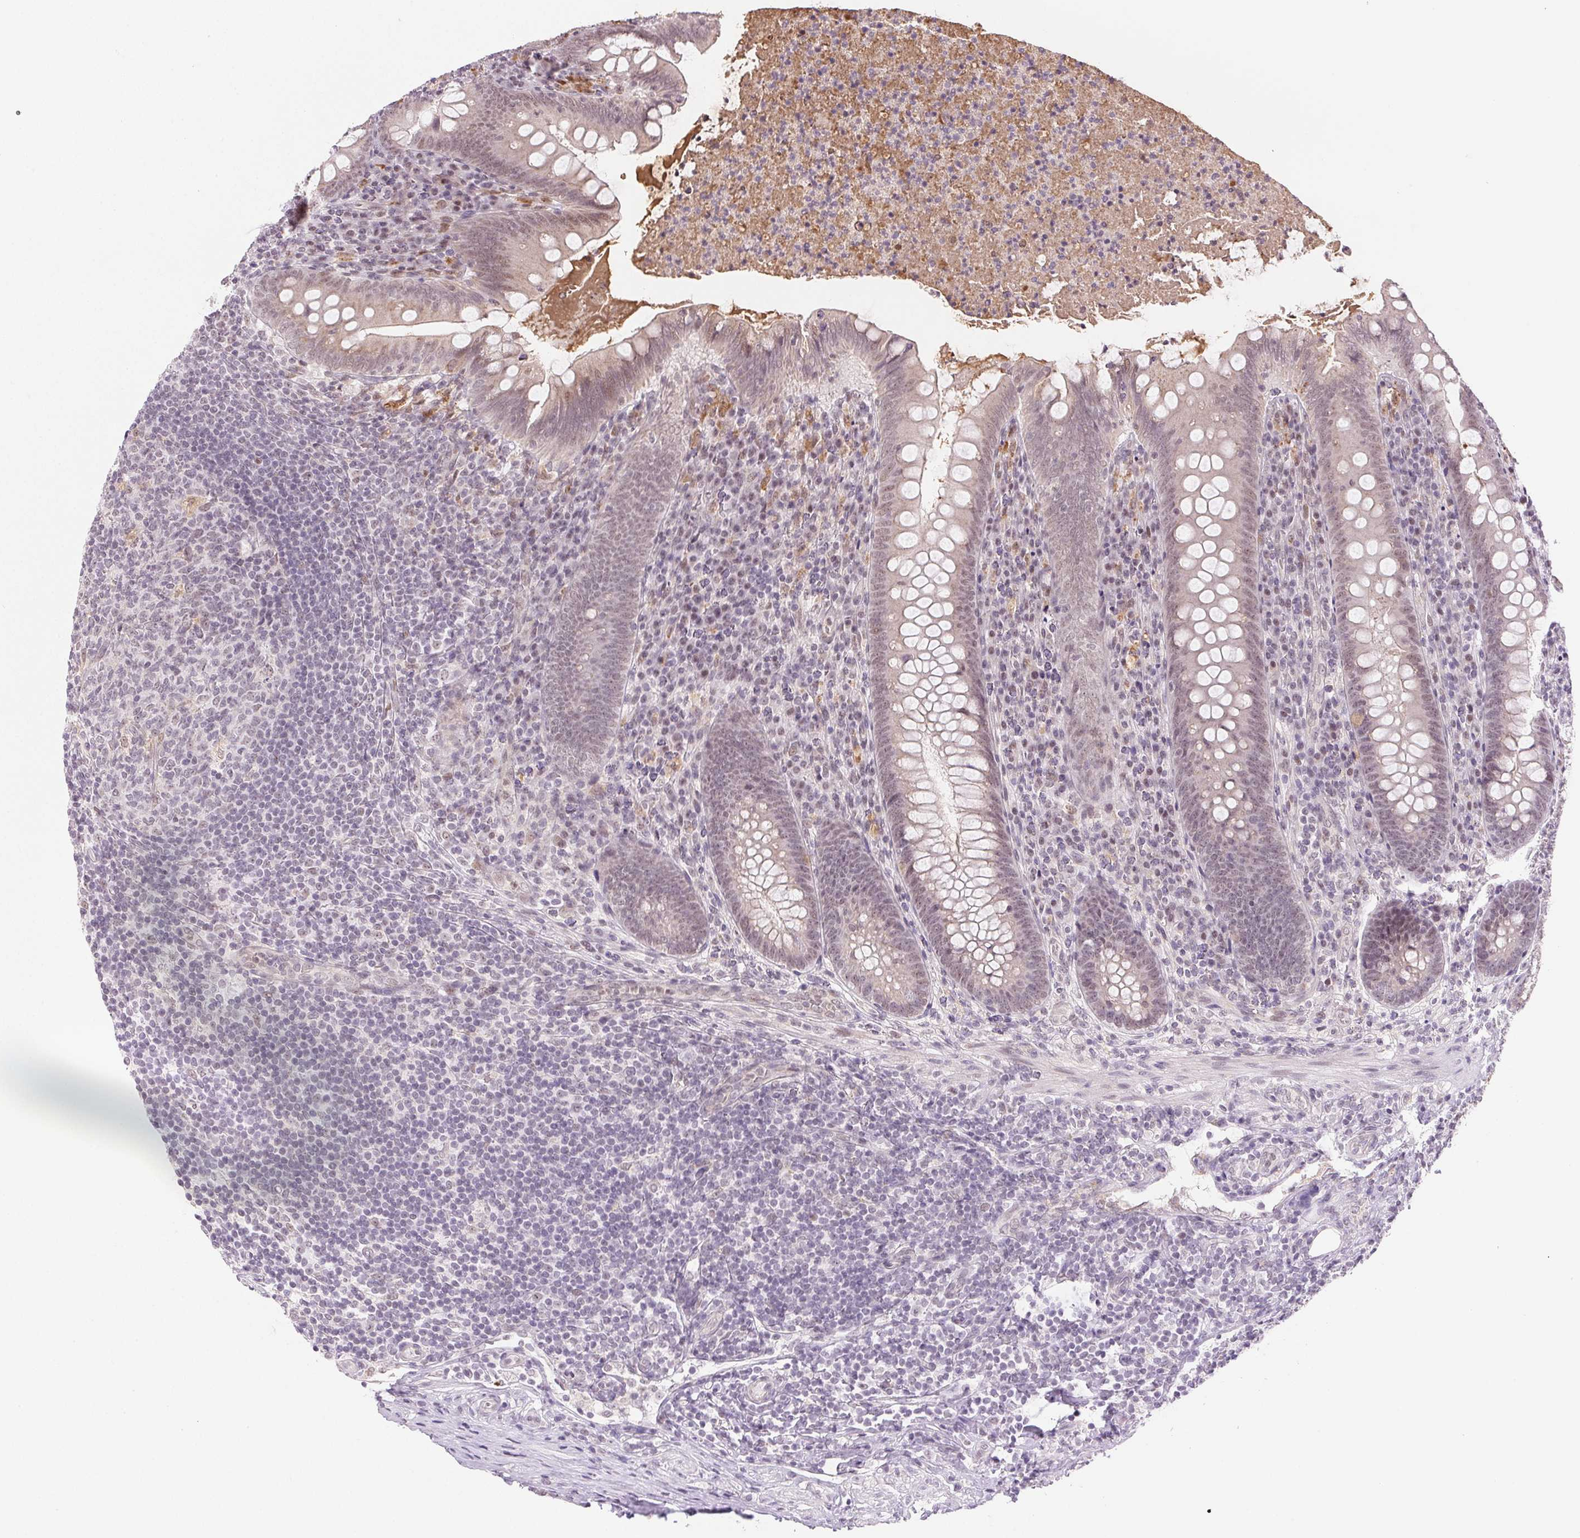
{"staining": {"intensity": "weak", "quantity": "<25%", "location": "nuclear"}, "tissue": "appendix", "cell_type": "Glandular cells", "image_type": "normal", "snomed": [{"axis": "morphology", "description": "Normal tissue, NOS"}, {"axis": "topography", "description": "Appendix"}], "caption": "Immunohistochemistry micrograph of unremarkable appendix: human appendix stained with DAB exhibits no significant protein expression in glandular cells.", "gene": "GRHL3", "patient": {"sex": "male", "age": 47}}